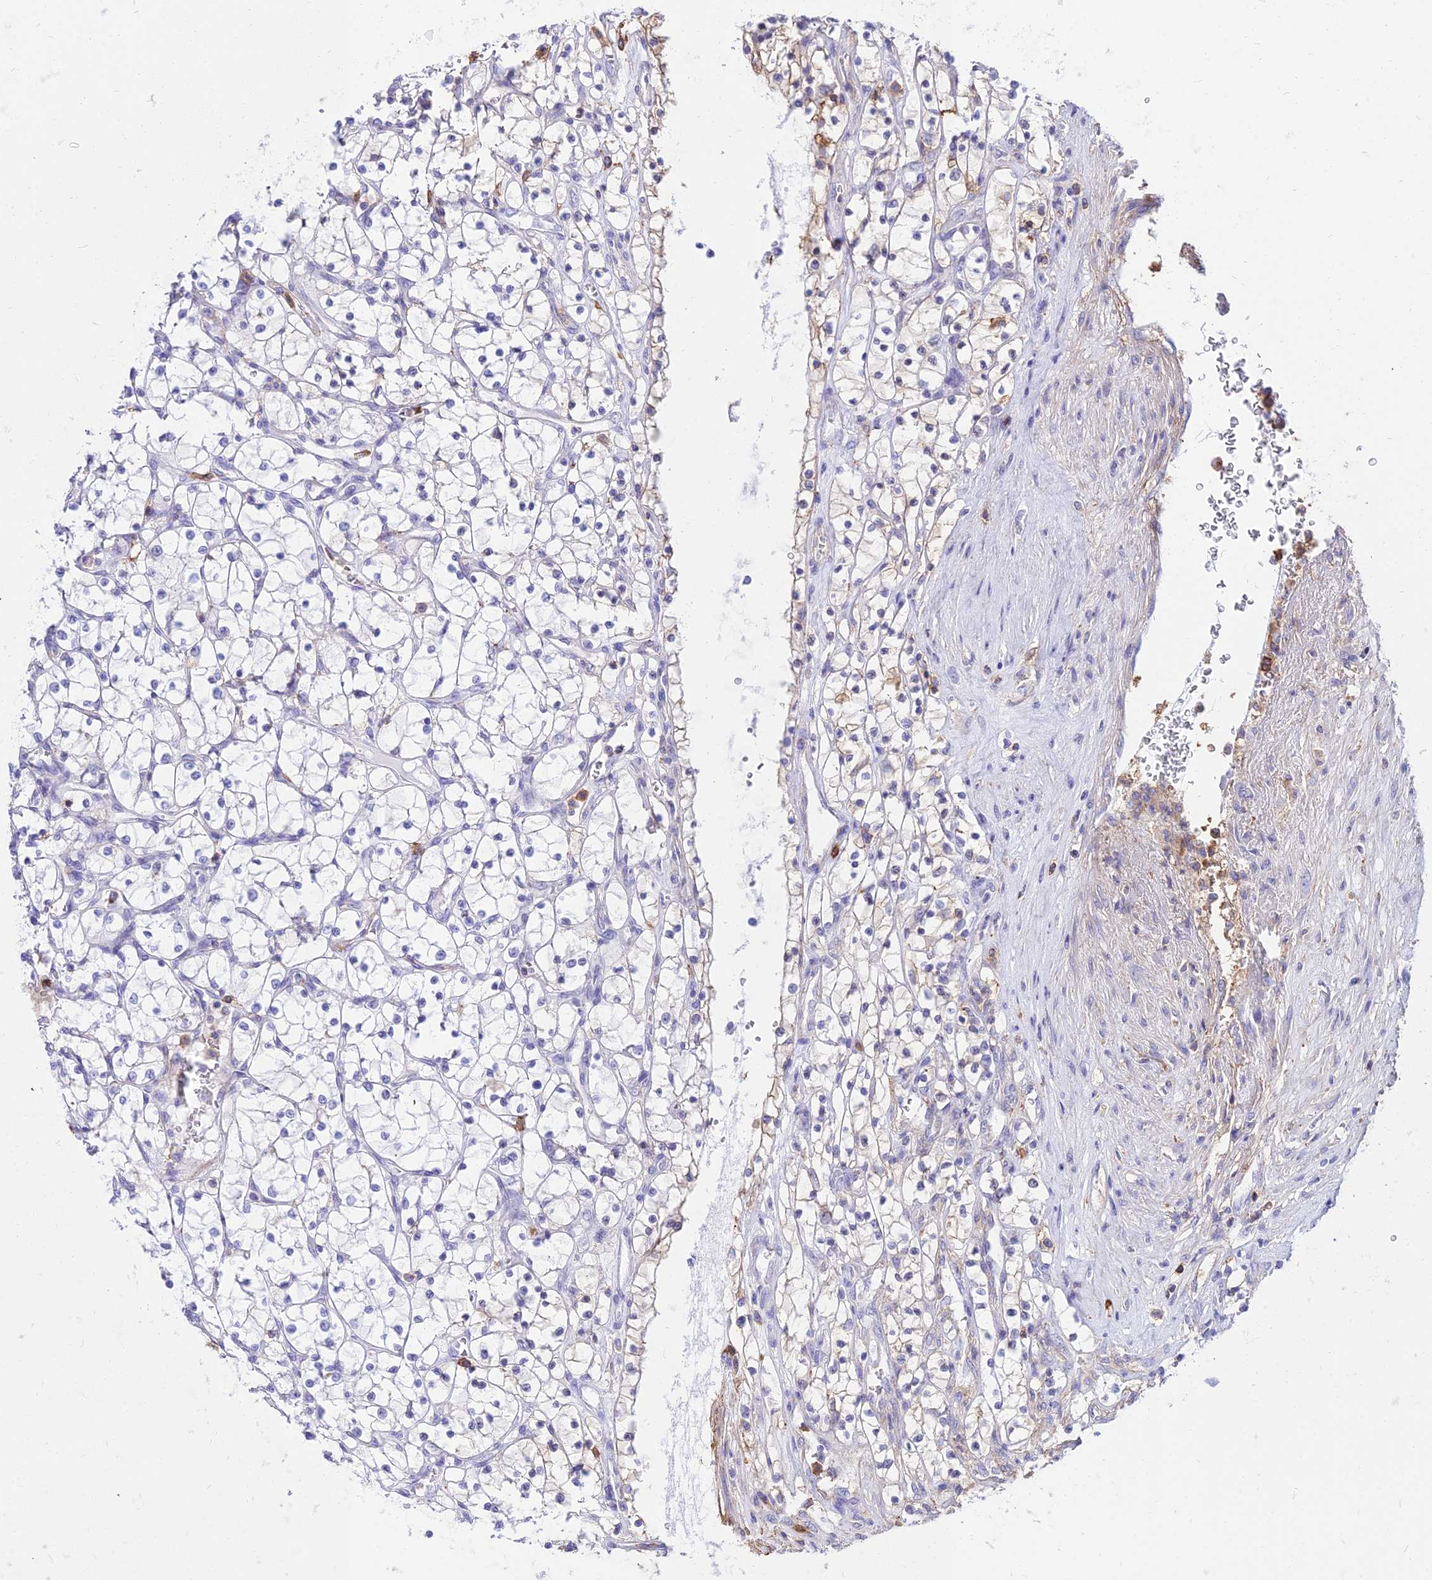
{"staining": {"intensity": "negative", "quantity": "none", "location": "none"}, "tissue": "renal cancer", "cell_type": "Tumor cells", "image_type": "cancer", "snomed": [{"axis": "morphology", "description": "Adenocarcinoma, NOS"}, {"axis": "topography", "description": "Kidney"}], "caption": "Immunohistochemical staining of human adenocarcinoma (renal) shows no significant positivity in tumor cells. (Stains: DAB (3,3'-diaminobenzidine) immunohistochemistry with hematoxylin counter stain, Microscopy: brightfield microscopy at high magnification).", "gene": "SREK1IP1", "patient": {"sex": "female", "age": 69}}